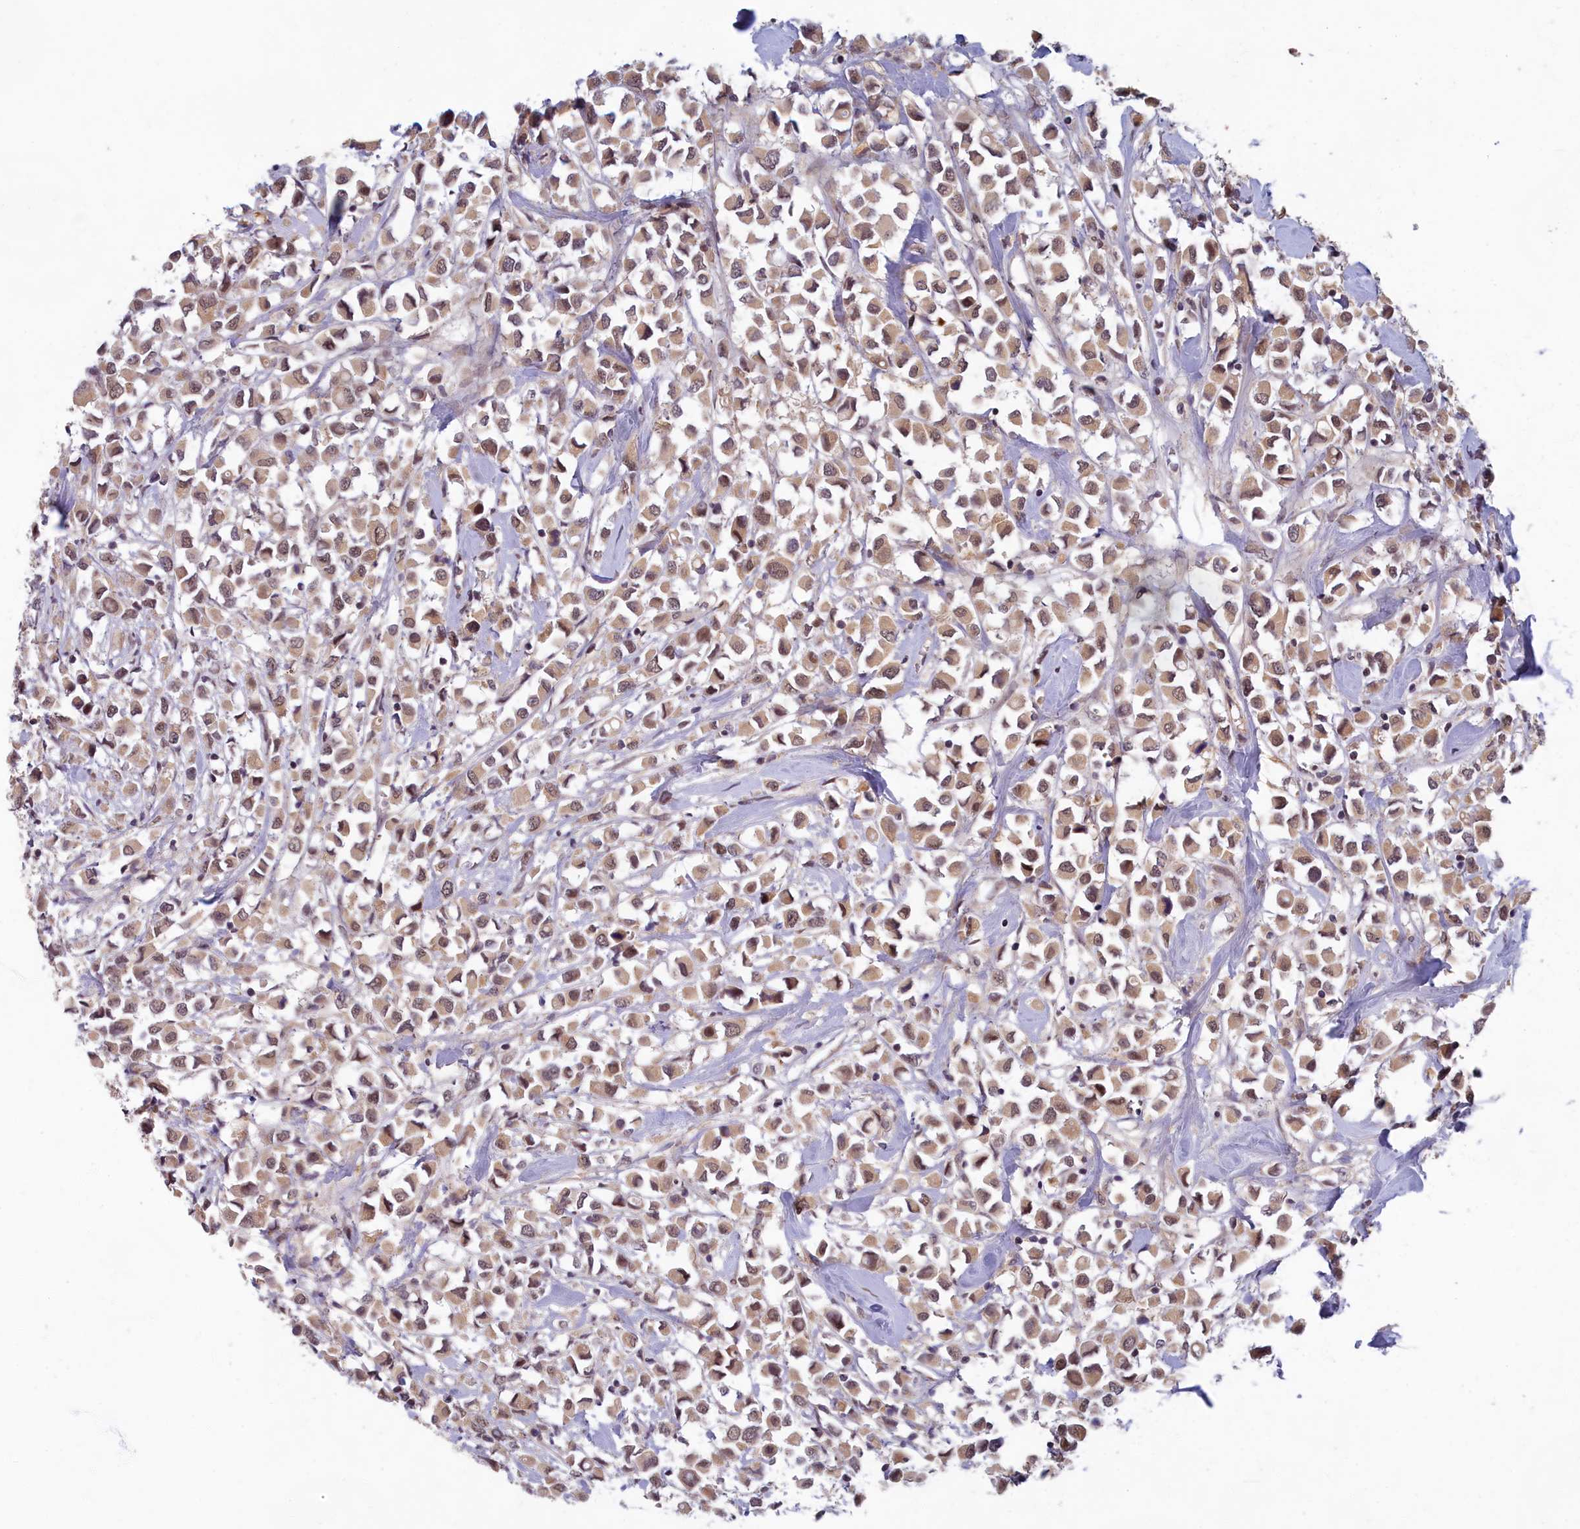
{"staining": {"intensity": "weak", "quantity": ">75%", "location": "cytoplasmic/membranous"}, "tissue": "breast cancer", "cell_type": "Tumor cells", "image_type": "cancer", "snomed": [{"axis": "morphology", "description": "Duct carcinoma"}, {"axis": "topography", "description": "Breast"}], "caption": "The image exhibits staining of breast cancer, revealing weak cytoplasmic/membranous protein positivity (brown color) within tumor cells.", "gene": "EARS2", "patient": {"sex": "female", "age": 61}}